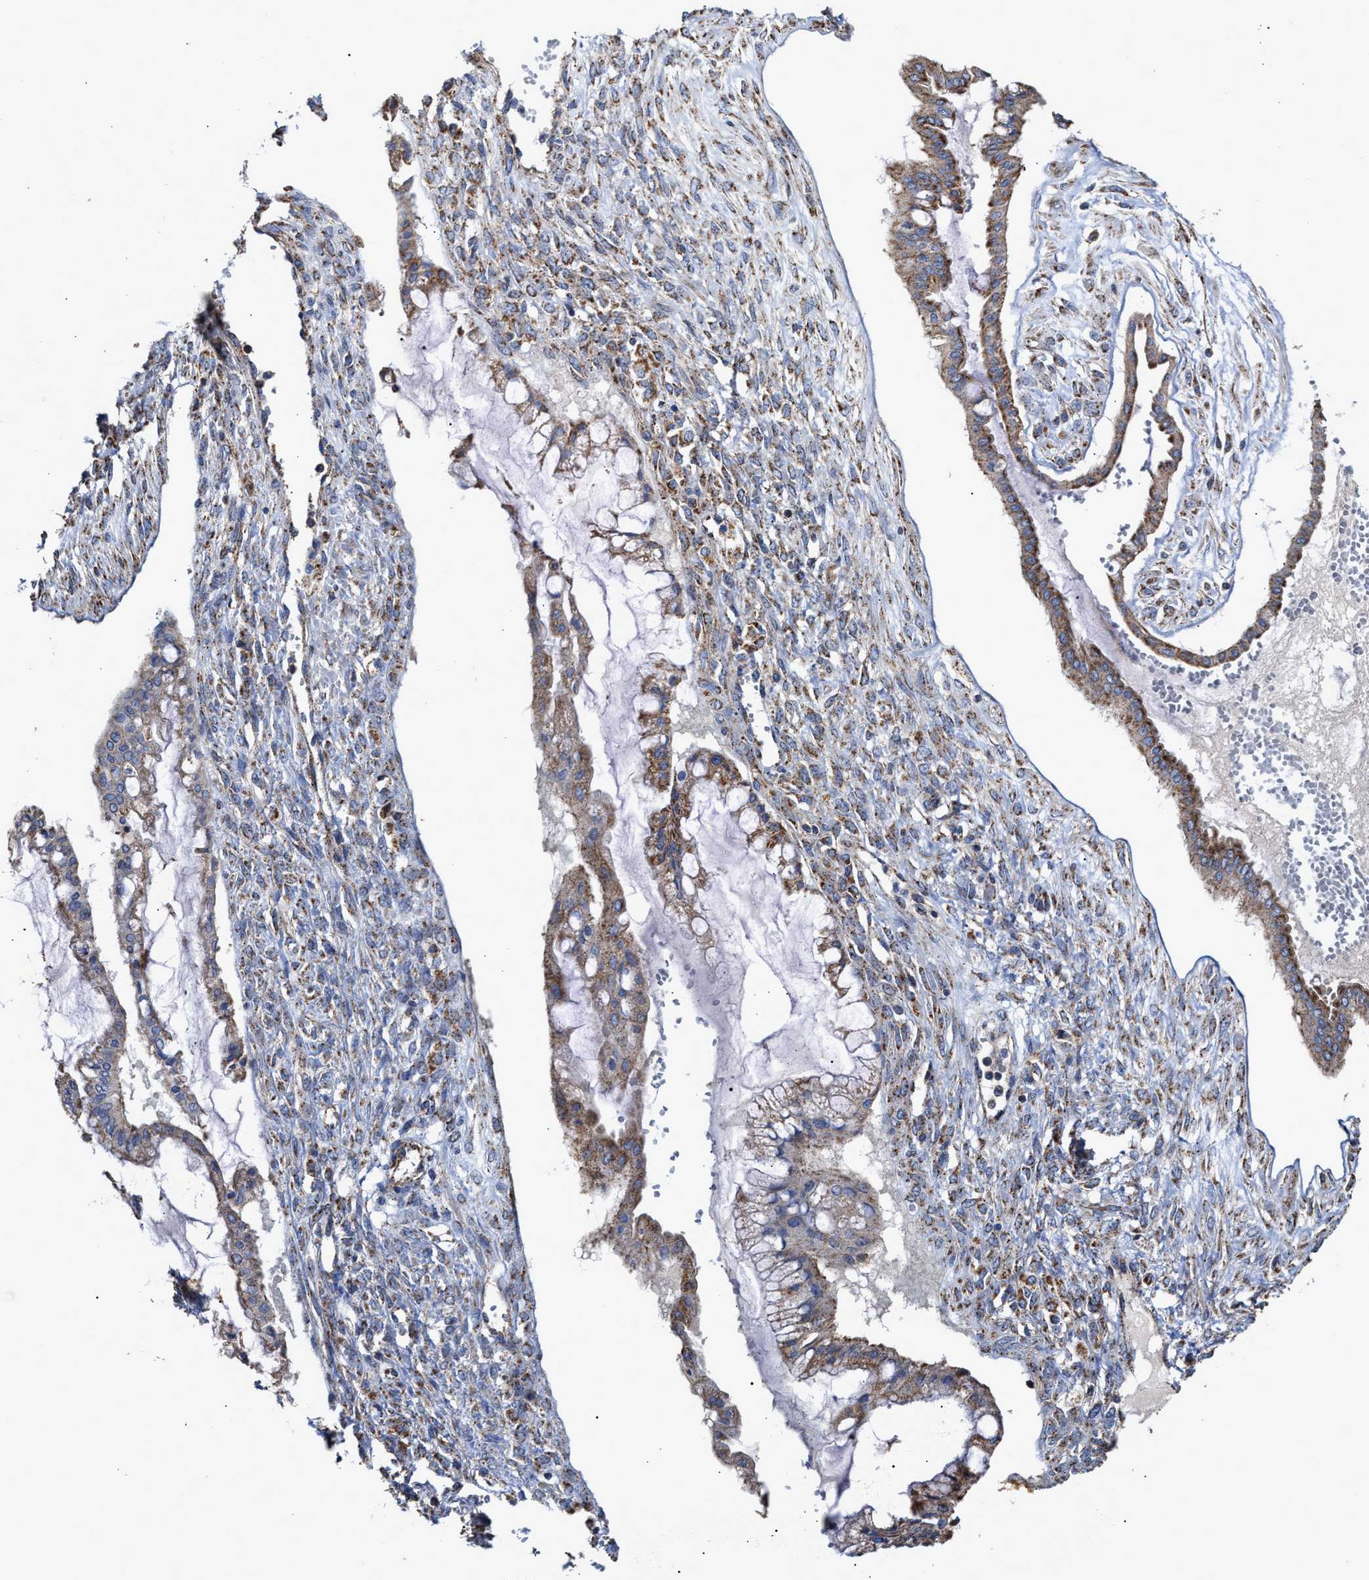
{"staining": {"intensity": "moderate", "quantity": ">75%", "location": "cytoplasmic/membranous"}, "tissue": "ovarian cancer", "cell_type": "Tumor cells", "image_type": "cancer", "snomed": [{"axis": "morphology", "description": "Cystadenocarcinoma, mucinous, NOS"}, {"axis": "topography", "description": "Ovary"}], "caption": "IHC of human ovarian mucinous cystadenocarcinoma demonstrates medium levels of moderate cytoplasmic/membranous staining in approximately >75% of tumor cells. (DAB = brown stain, brightfield microscopy at high magnification).", "gene": "MECR", "patient": {"sex": "female", "age": 73}}